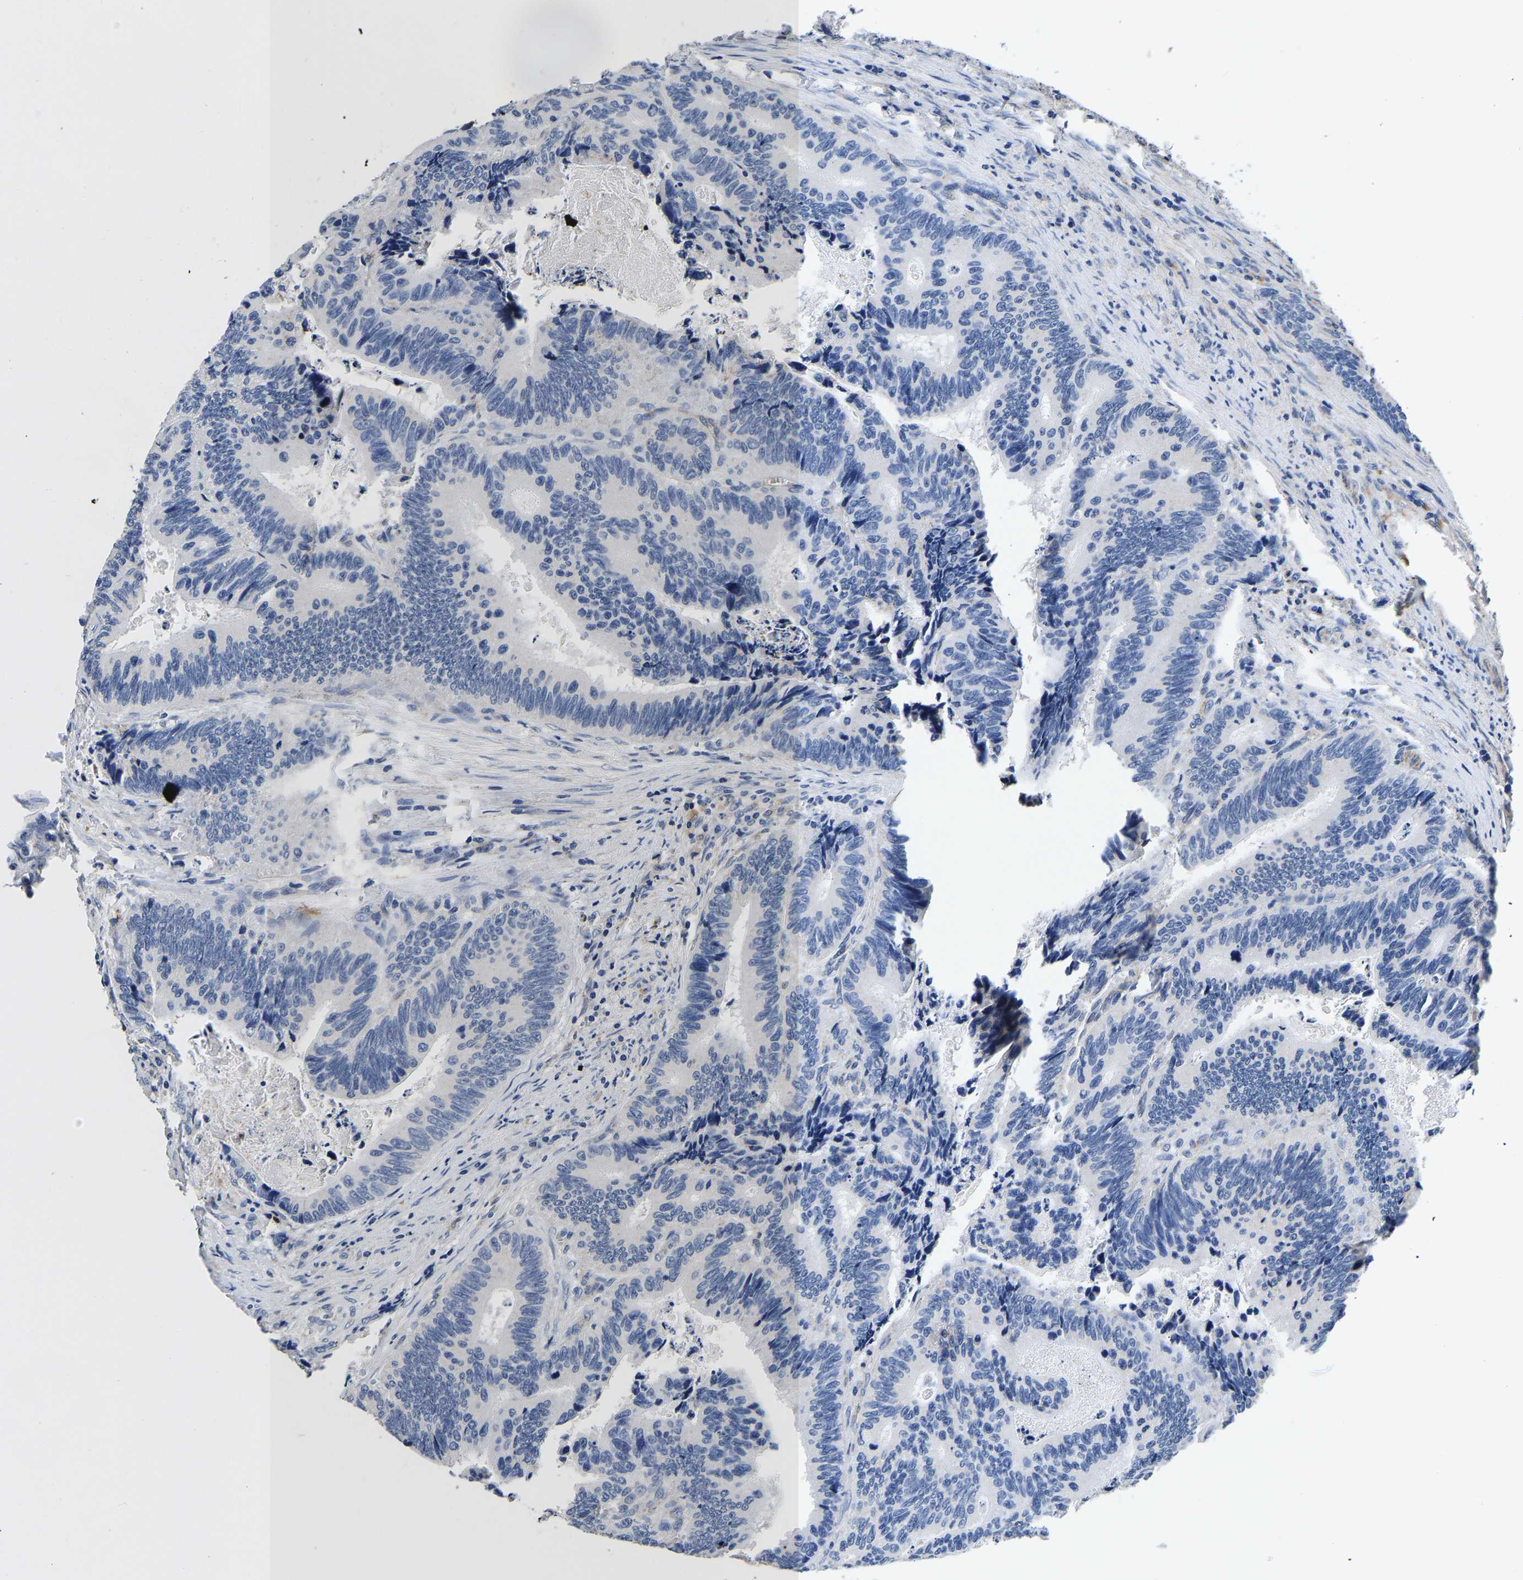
{"staining": {"intensity": "negative", "quantity": "none", "location": "none"}, "tissue": "colorectal cancer", "cell_type": "Tumor cells", "image_type": "cancer", "snomed": [{"axis": "morphology", "description": "Inflammation, NOS"}, {"axis": "morphology", "description": "Adenocarcinoma, NOS"}, {"axis": "topography", "description": "Colon"}], "caption": "The micrograph reveals no staining of tumor cells in adenocarcinoma (colorectal). Brightfield microscopy of immunohistochemistry stained with DAB (brown) and hematoxylin (blue), captured at high magnification.", "gene": "GRN", "patient": {"sex": "male", "age": 72}}